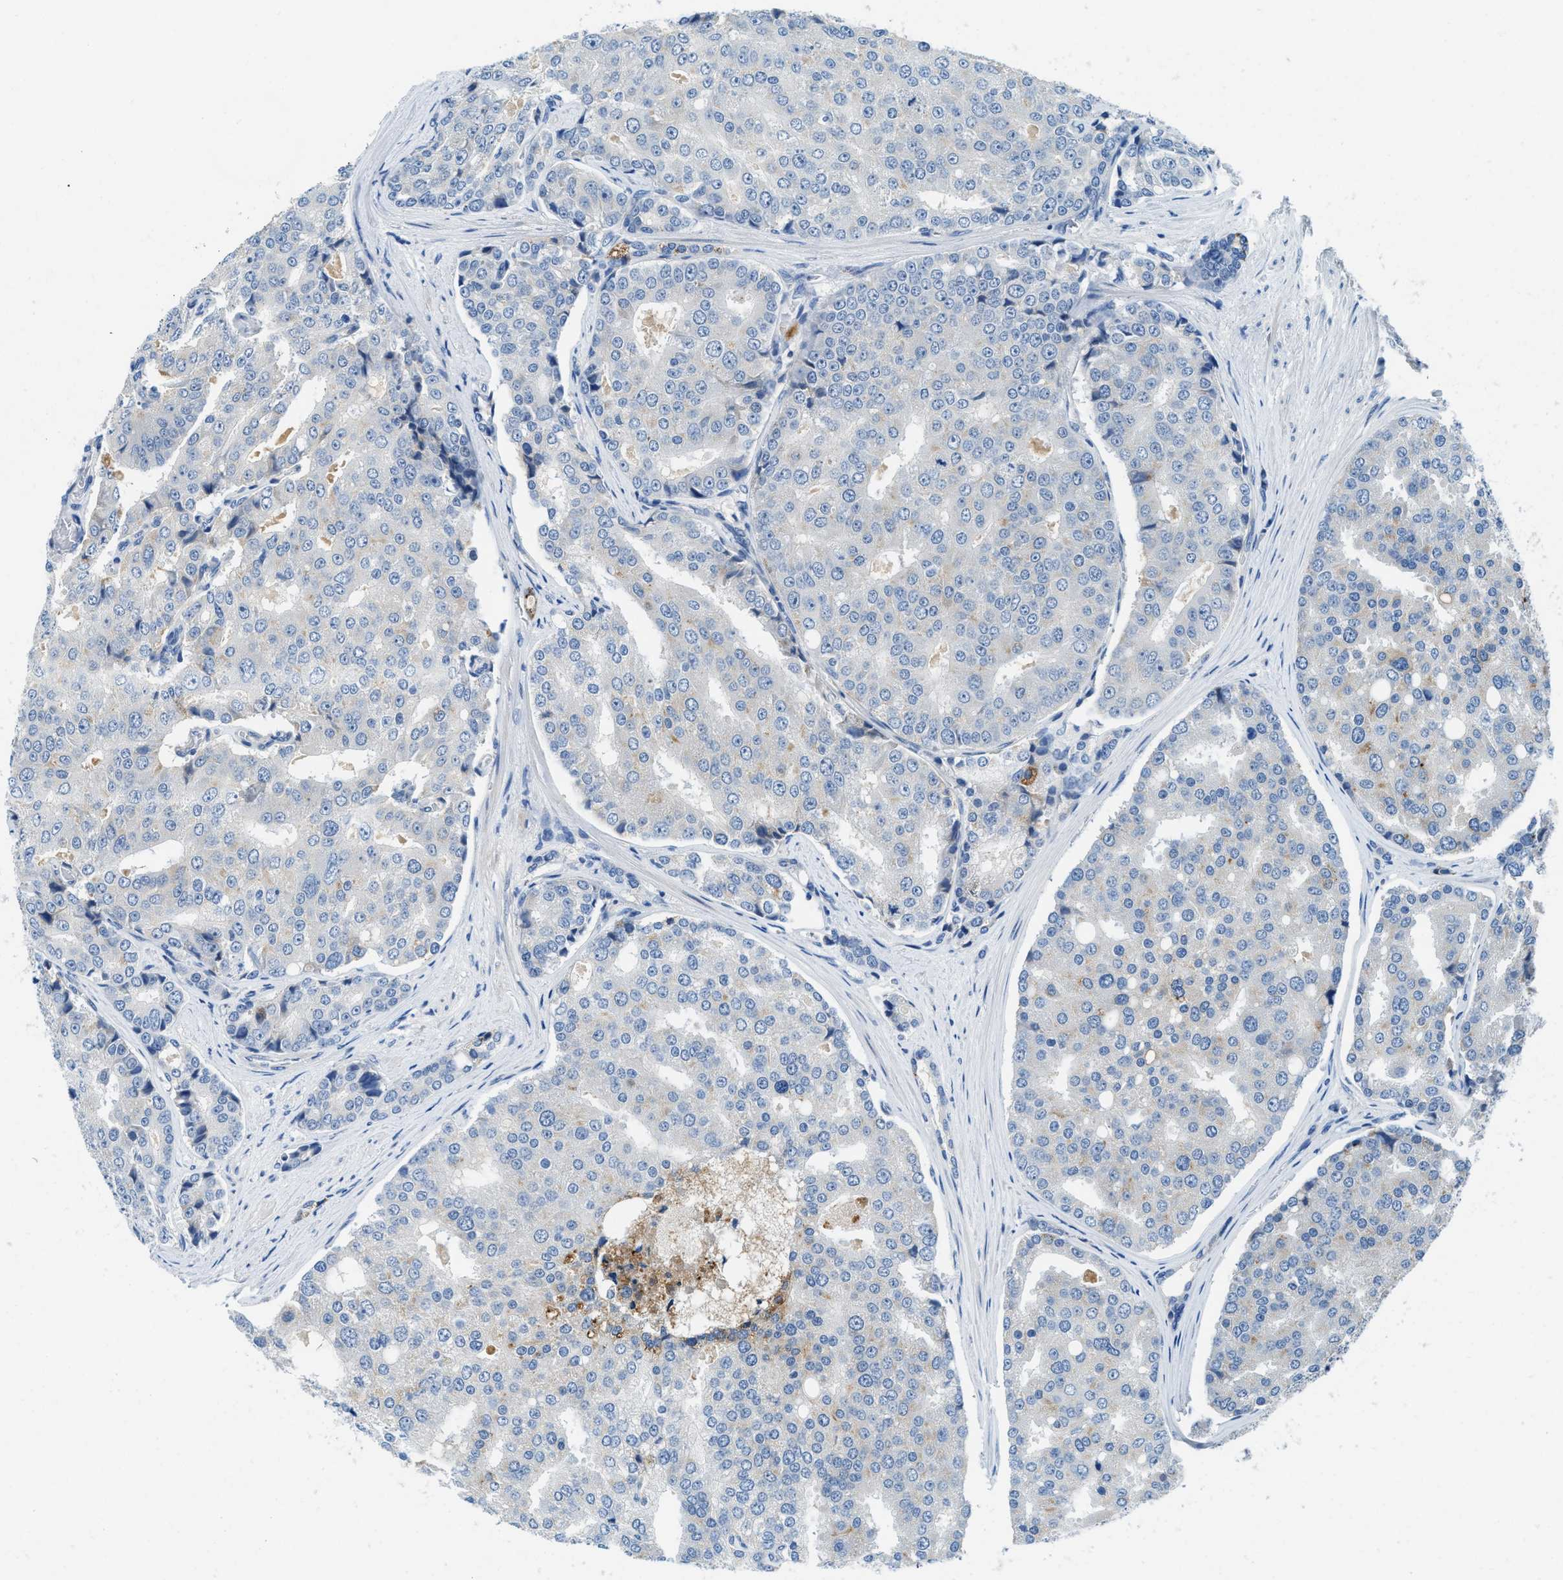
{"staining": {"intensity": "negative", "quantity": "none", "location": "none"}, "tissue": "prostate cancer", "cell_type": "Tumor cells", "image_type": "cancer", "snomed": [{"axis": "morphology", "description": "Adenocarcinoma, High grade"}, {"axis": "topography", "description": "Prostate"}], "caption": "The IHC image has no significant staining in tumor cells of prostate high-grade adenocarcinoma tissue.", "gene": "TSPAN3", "patient": {"sex": "male", "age": 50}}